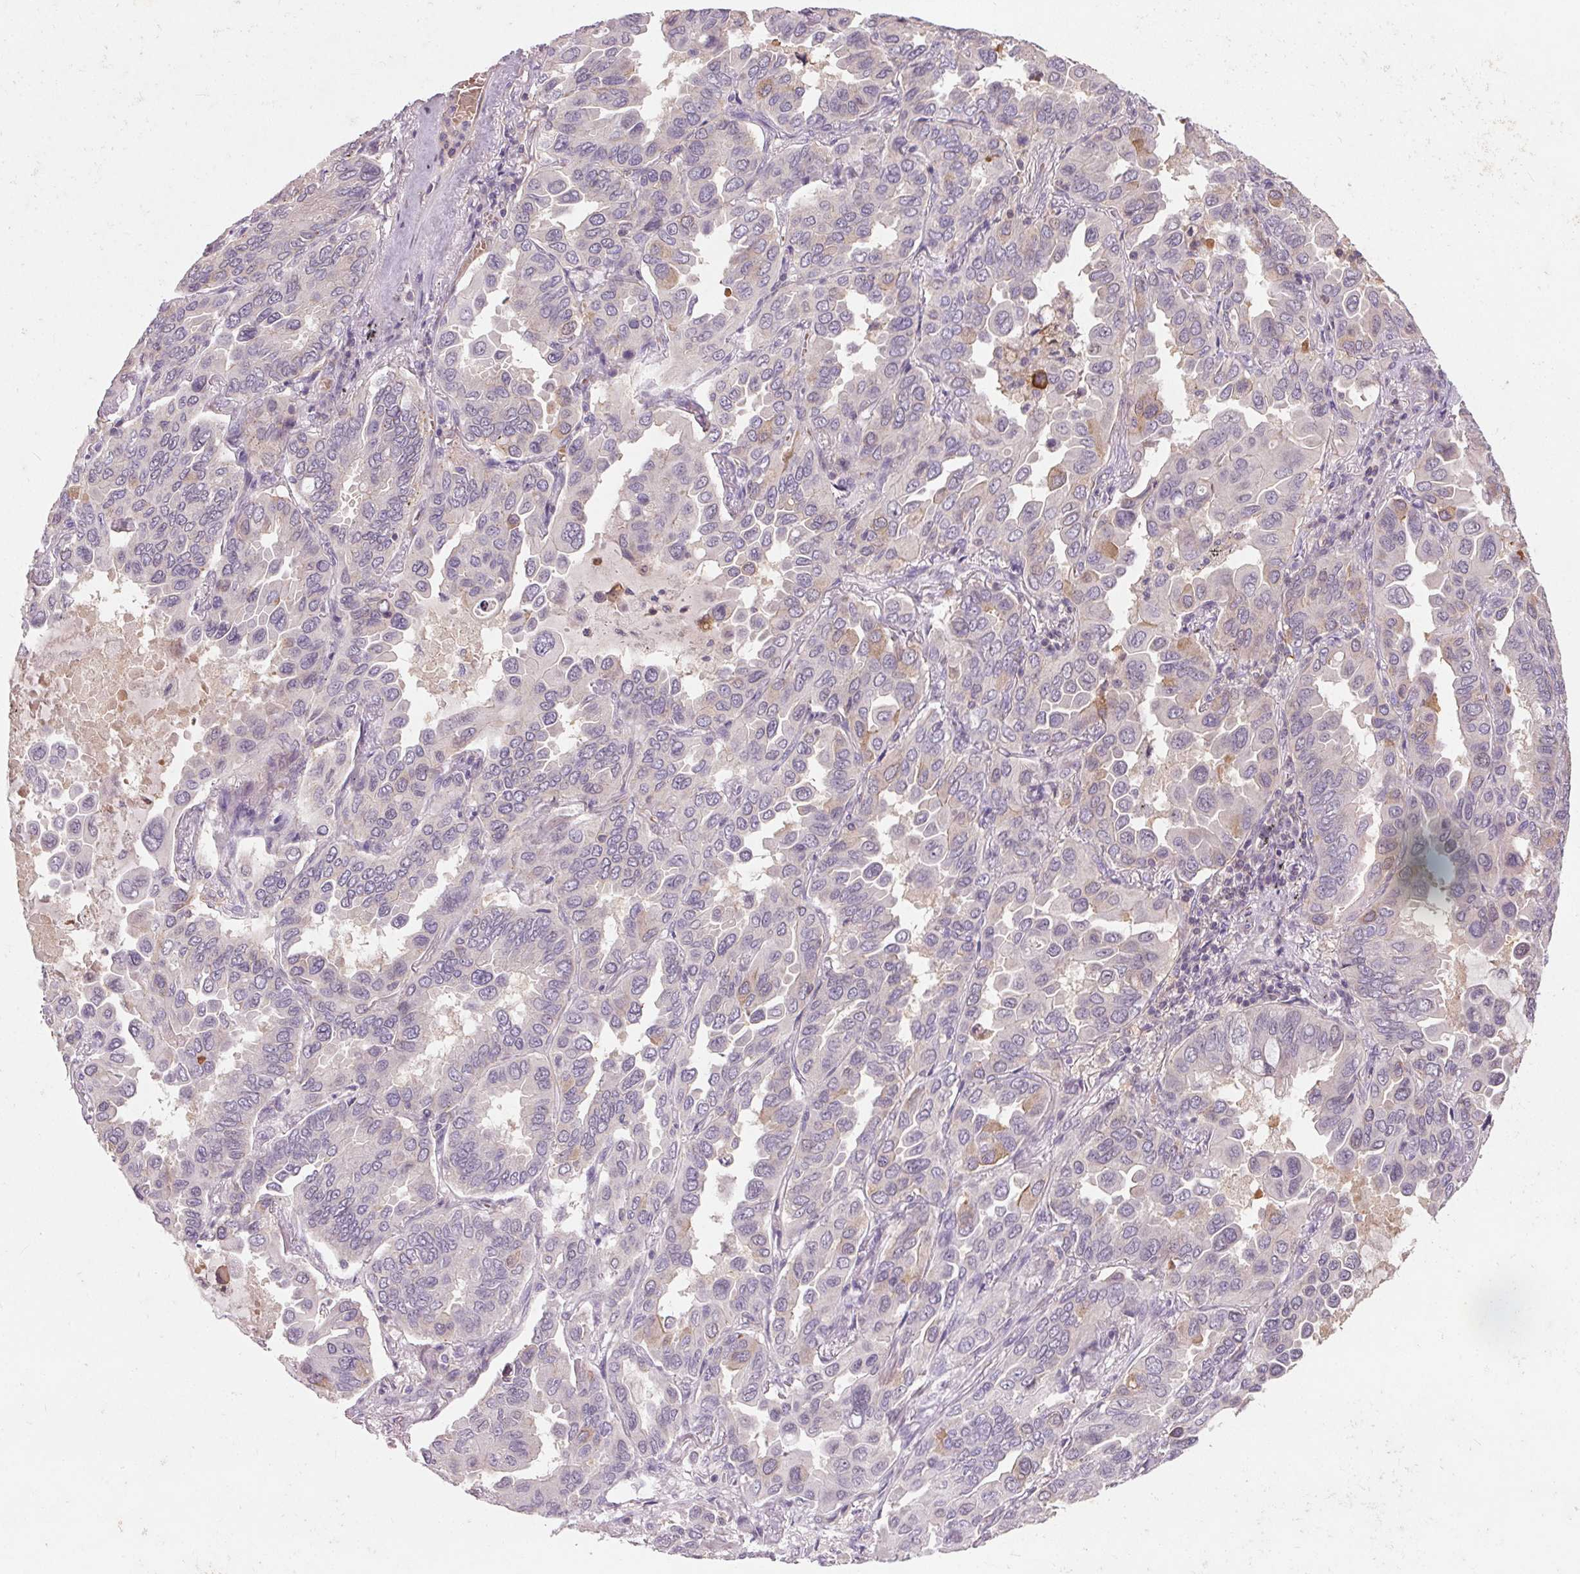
{"staining": {"intensity": "negative", "quantity": "none", "location": "none"}, "tissue": "lung cancer", "cell_type": "Tumor cells", "image_type": "cancer", "snomed": [{"axis": "morphology", "description": "Adenocarcinoma, NOS"}, {"axis": "topography", "description": "Lung"}], "caption": "Photomicrograph shows no significant protein expression in tumor cells of adenocarcinoma (lung).", "gene": "KCNK15", "patient": {"sex": "male", "age": 64}}